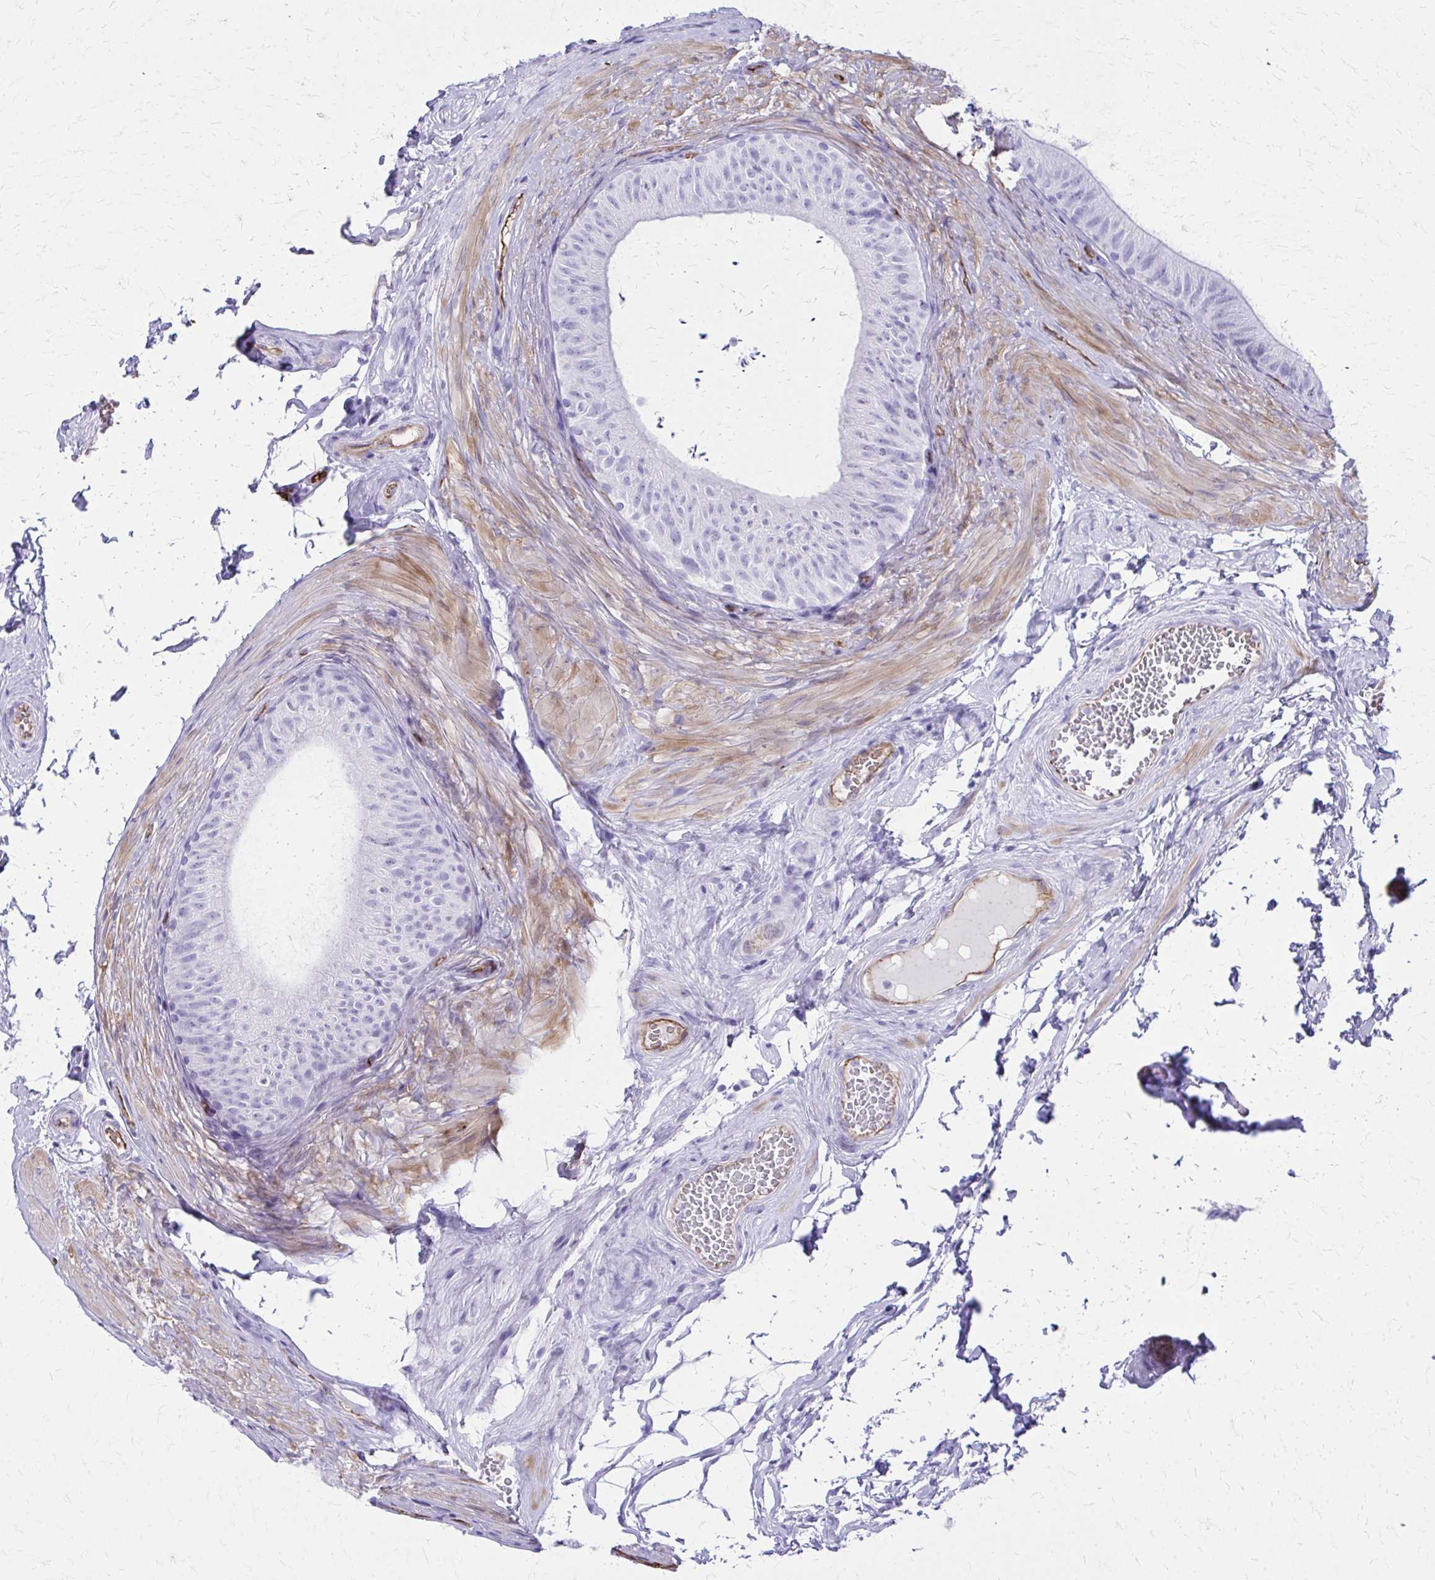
{"staining": {"intensity": "negative", "quantity": "none", "location": "none"}, "tissue": "epididymis", "cell_type": "Glandular cells", "image_type": "normal", "snomed": [{"axis": "morphology", "description": "Normal tissue, NOS"}, {"axis": "topography", "description": "Epididymis, spermatic cord, NOS"}, {"axis": "topography", "description": "Epididymis"}, {"axis": "topography", "description": "Peripheral nerve tissue"}], "caption": "There is no significant staining in glandular cells of epididymis. Brightfield microscopy of immunohistochemistry (IHC) stained with DAB (3,3'-diaminobenzidine) (brown) and hematoxylin (blue), captured at high magnification.", "gene": "TPSG1", "patient": {"sex": "male", "age": 29}}